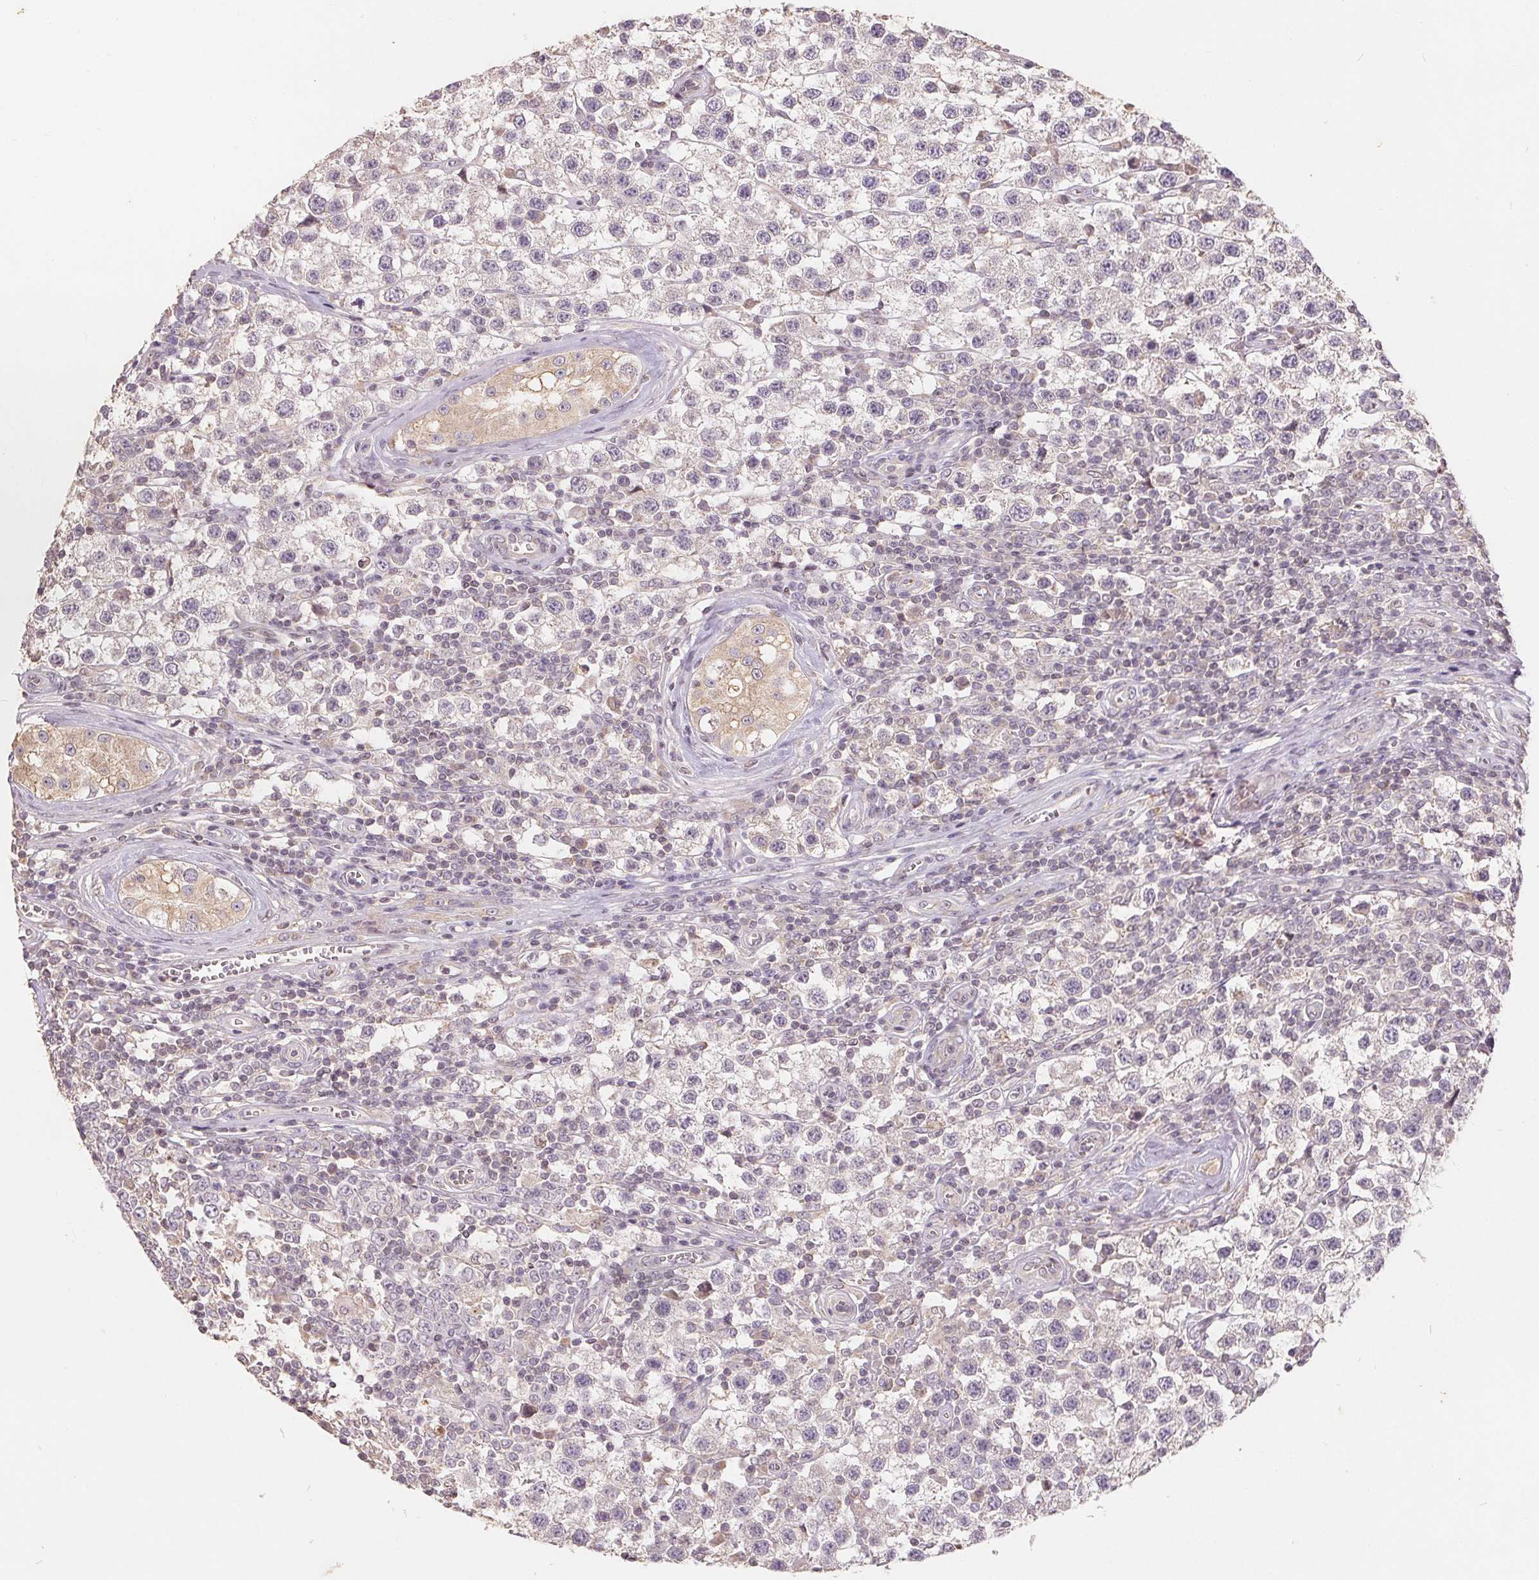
{"staining": {"intensity": "negative", "quantity": "none", "location": "none"}, "tissue": "testis cancer", "cell_type": "Tumor cells", "image_type": "cancer", "snomed": [{"axis": "morphology", "description": "Seminoma, NOS"}, {"axis": "topography", "description": "Testis"}], "caption": "Tumor cells show no significant protein positivity in testis seminoma.", "gene": "CDIPT", "patient": {"sex": "male", "age": 34}}